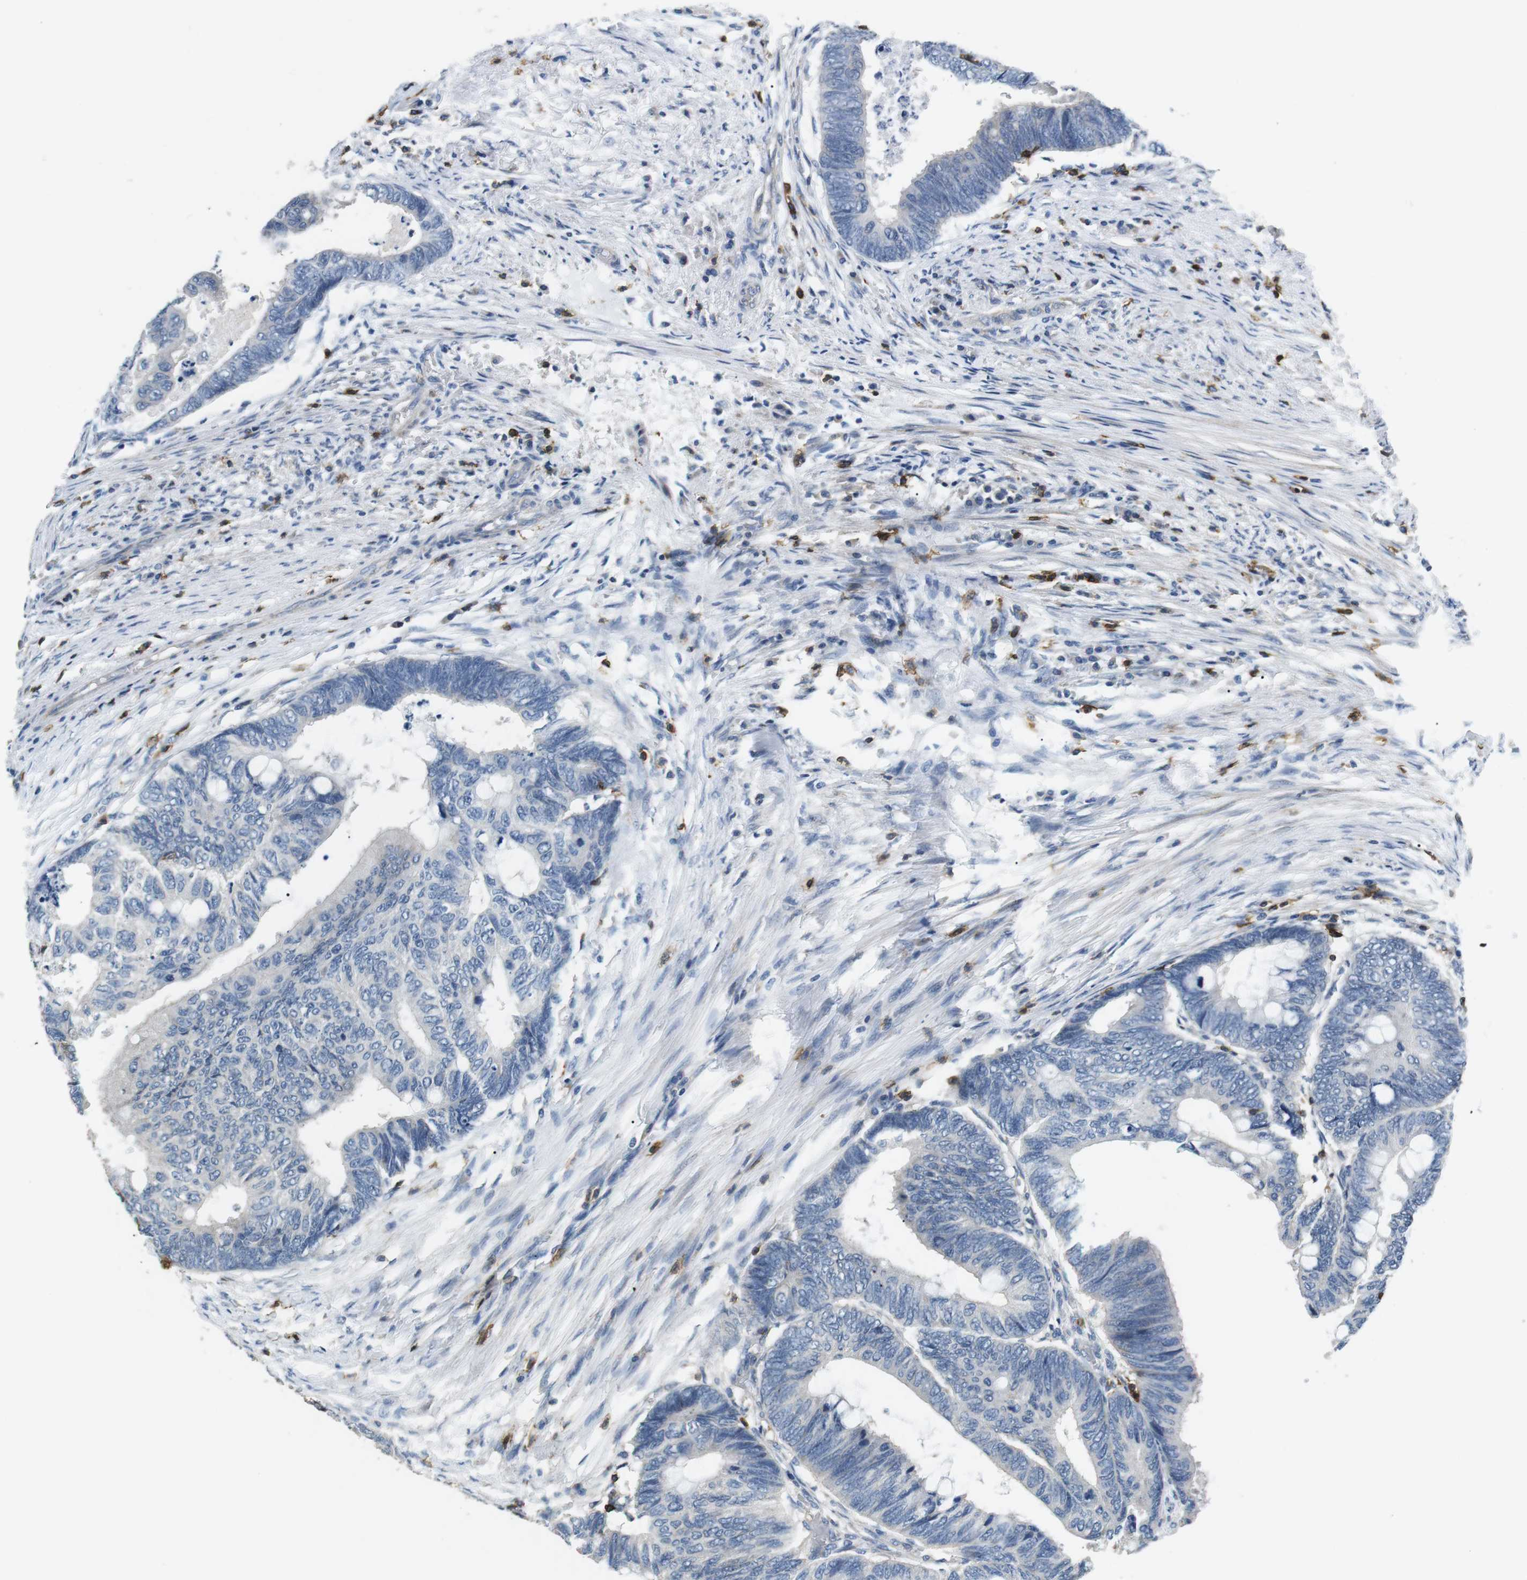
{"staining": {"intensity": "negative", "quantity": "none", "location": "none"}, "tissue": "colorectal cancer", "cell_type": "Tumor cells", "image_type": "cancer", "snomed": [{"axis": "morphology", "description": "Normal tissue, NOS"}, {"axis": "morphology", "description": "Adenocarcinoma, NOS"}, {"axis": "topography", "description": "Rectum"}, {"axis": "topography", "description": "Peripheral nerve tissue"}], "caption": "Immunohistochemical staining of colorectal adenocarcinoma displays no significant expression in tumor cells. (Brightfield microscopy of DAB immunohistochemistry at high magnification).", "gene": "CD6", "patient": {"sex": "male", "age": 92}}